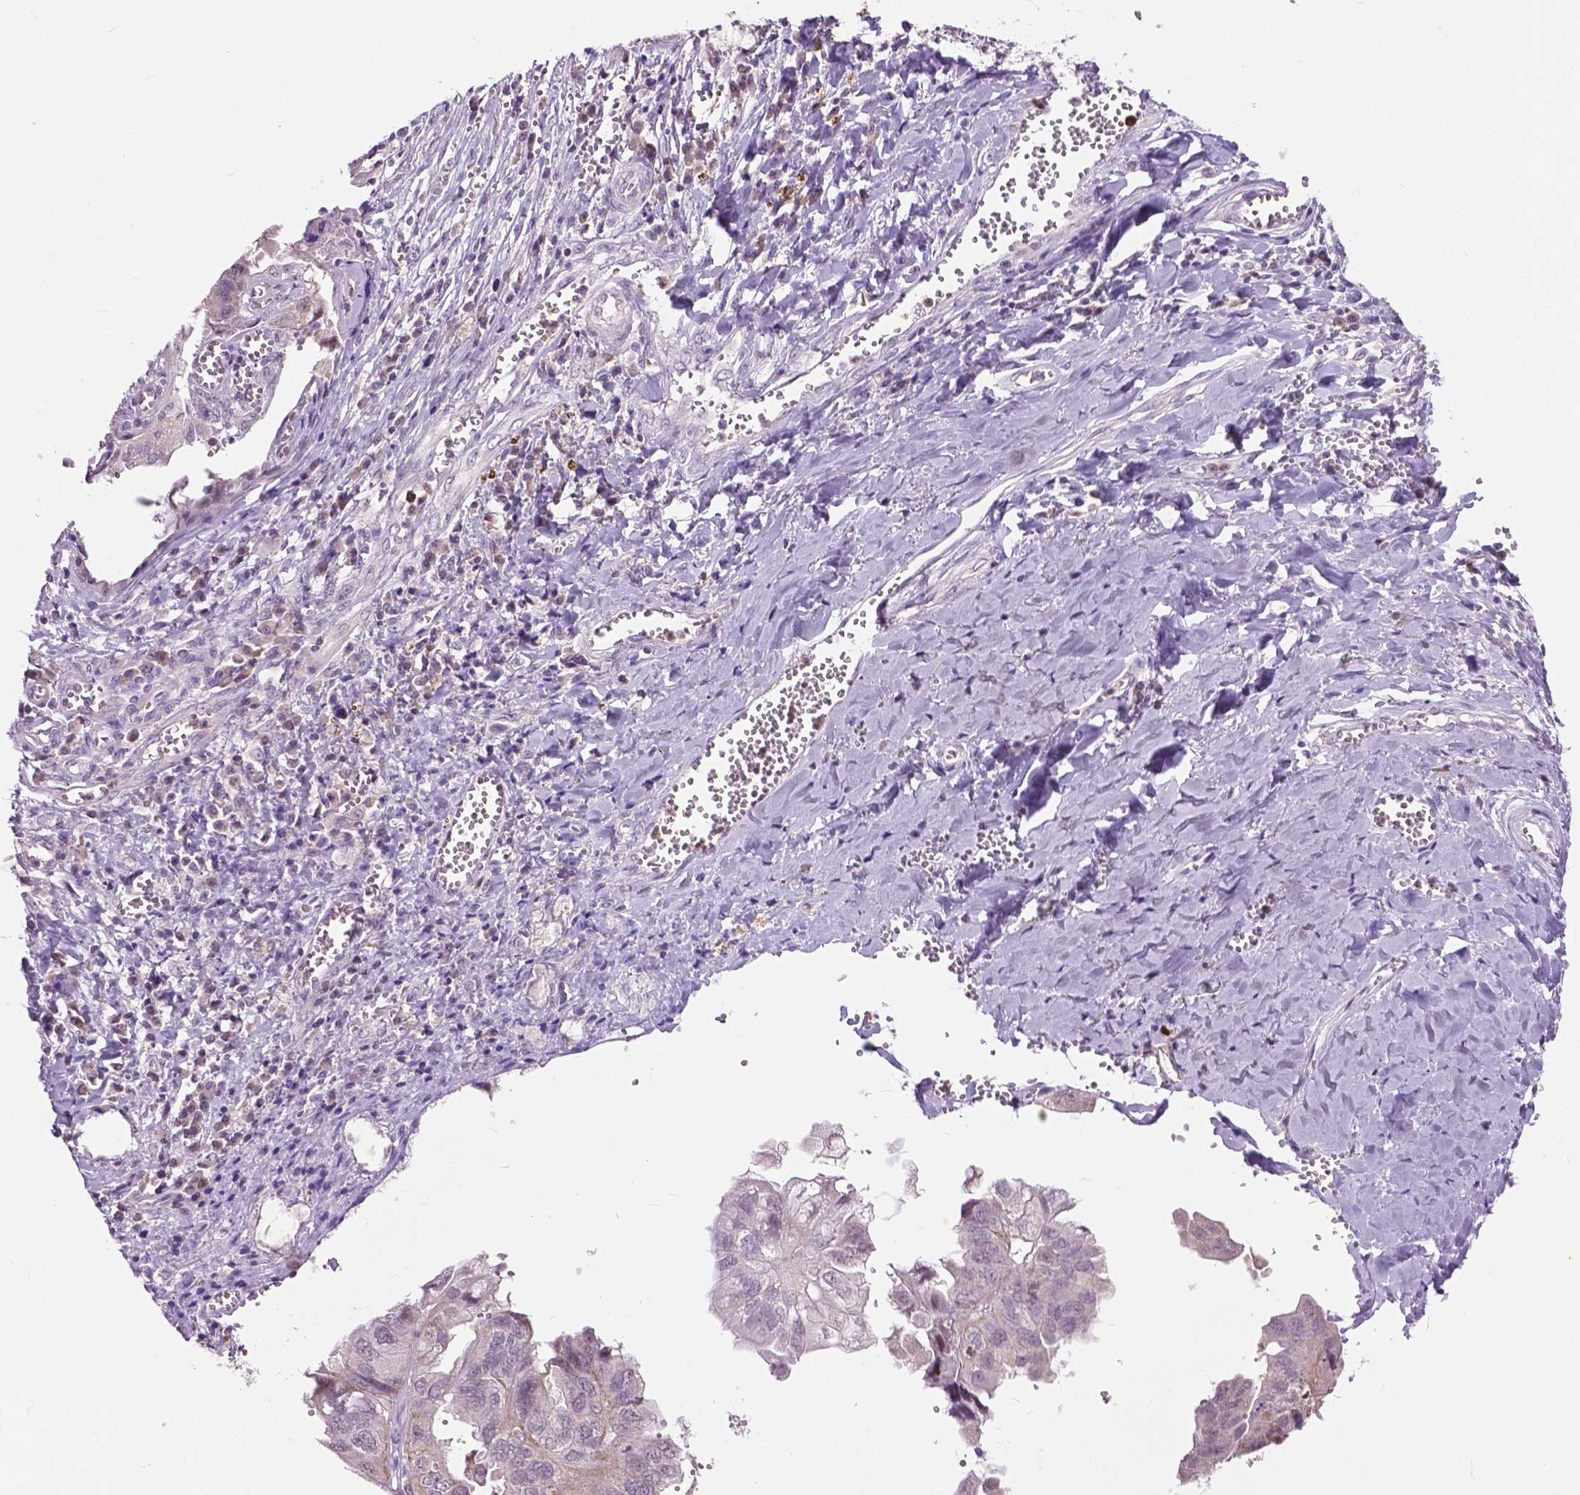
{"staining": {"intensity": "weak", "quantity": "25%-75%", "location": "cytoplasmic/membranous"}, "tissue": "ovarian cancer", "cell_type": "Tumor cells", "image_type": "cancer", "snomed": [{"axis": "morphology", "description": "Cystadenocarcinoma, serous, NOS"}, {"axis": "topography", "description": "Ovary"}], "caption": "Immunohistochemical staining of human ovarian serous cystadenocarcinoma demonstrates weak cytoplasmic/membranous protein expression in about 25%-75% of tumor cells.", "gene": "TTC9B", "patient": {"sex": "female", "age": 79}}